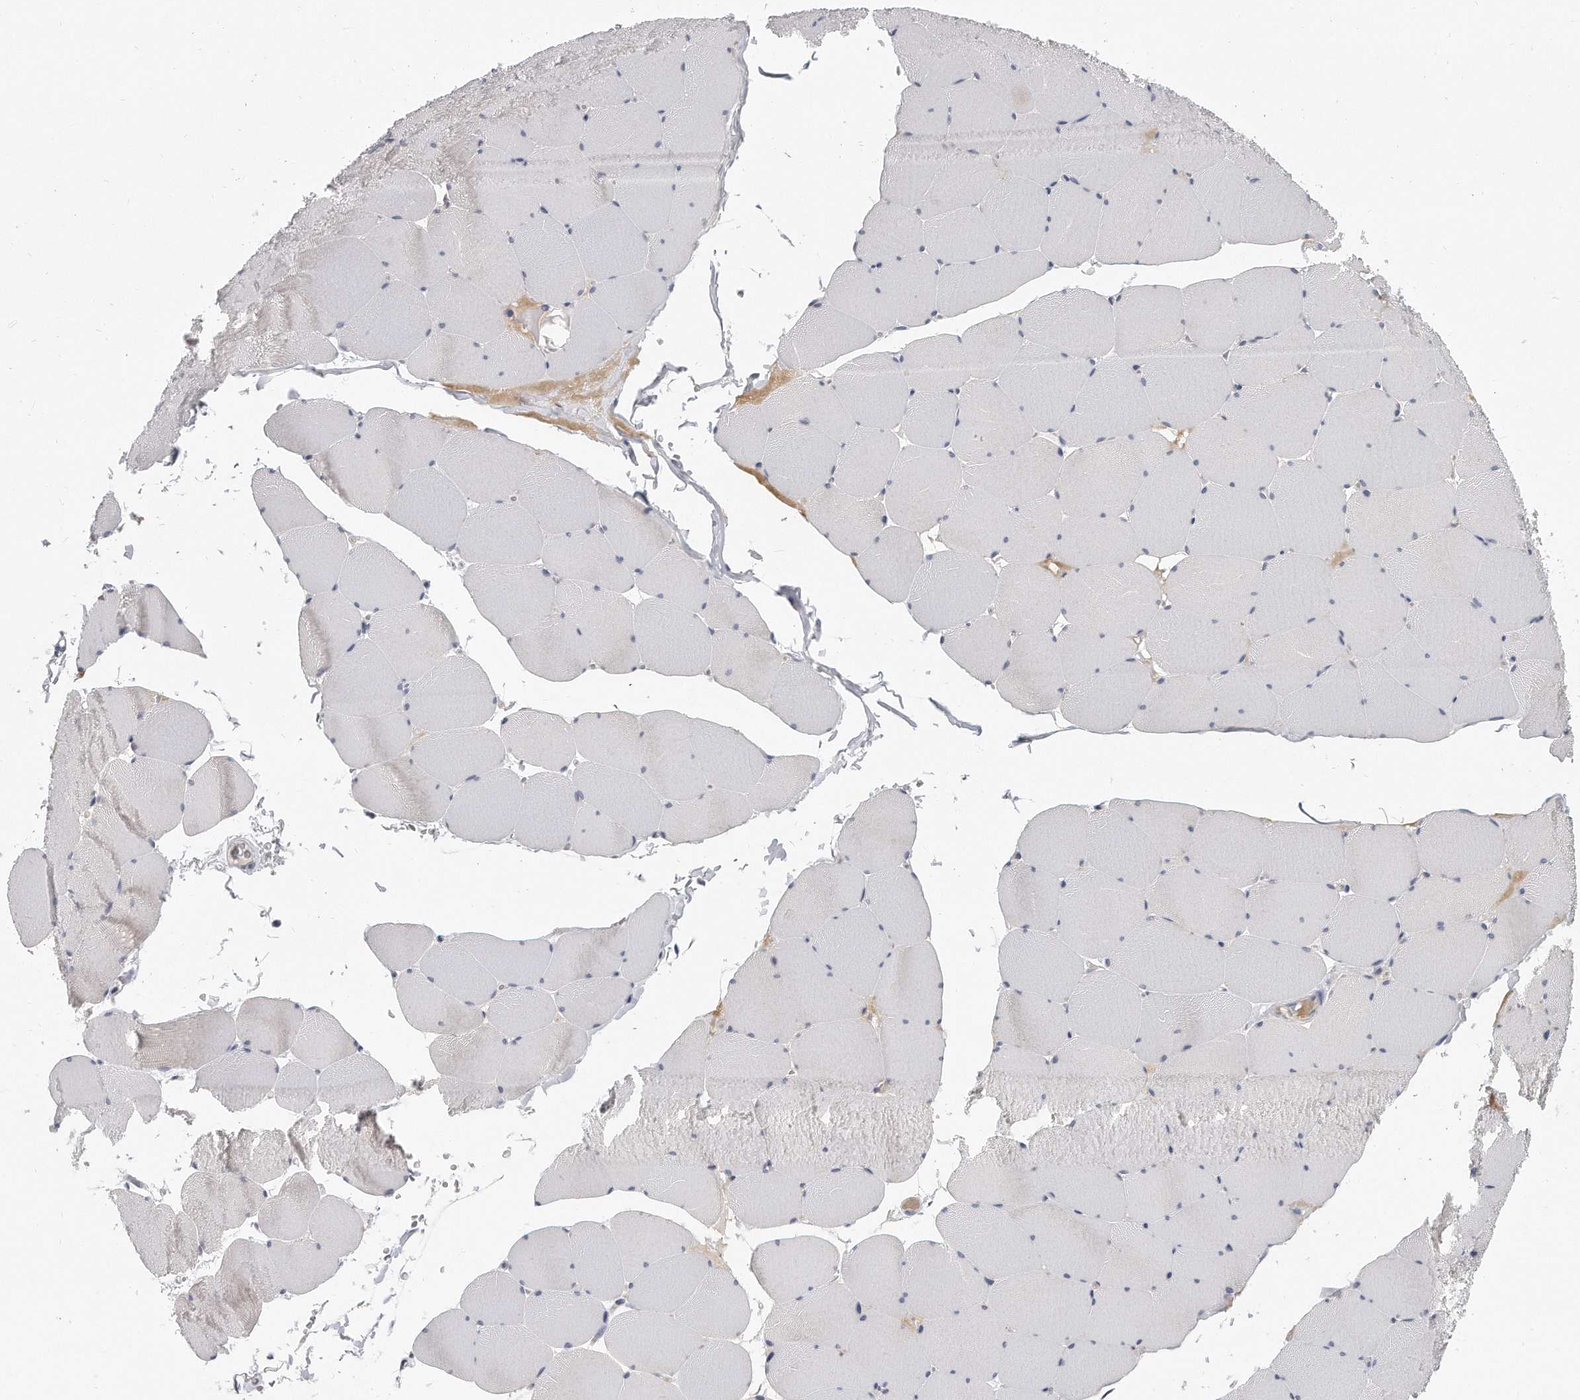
{"staining": {"intensity": "weak", "quantity": "<25%", "location": "cytoplasmic/membranous"}, "tissue": "skeletal muscle", "cell_type": "Myocytes", "image_type": "normal", "snomed": [{"axis": "morphology", "description": "Normal tissue, NOS"}, {"axis": "topography", "description": "Skeletal muscle"}, {"axis": "topography", "description": "Head-Neck"}], "caption": "Unremarkable skeletal muscle was stained to show a protein in brown. There is no significant positivity in myocytes. The staining was performed using DAB to visualize the protein expression in brown, while the nuclei were stained in blue with hematoxylin (Magnification: 20x).", "gene": "PLEKHA6", "patient": {"sex": "male", "age": 66}}